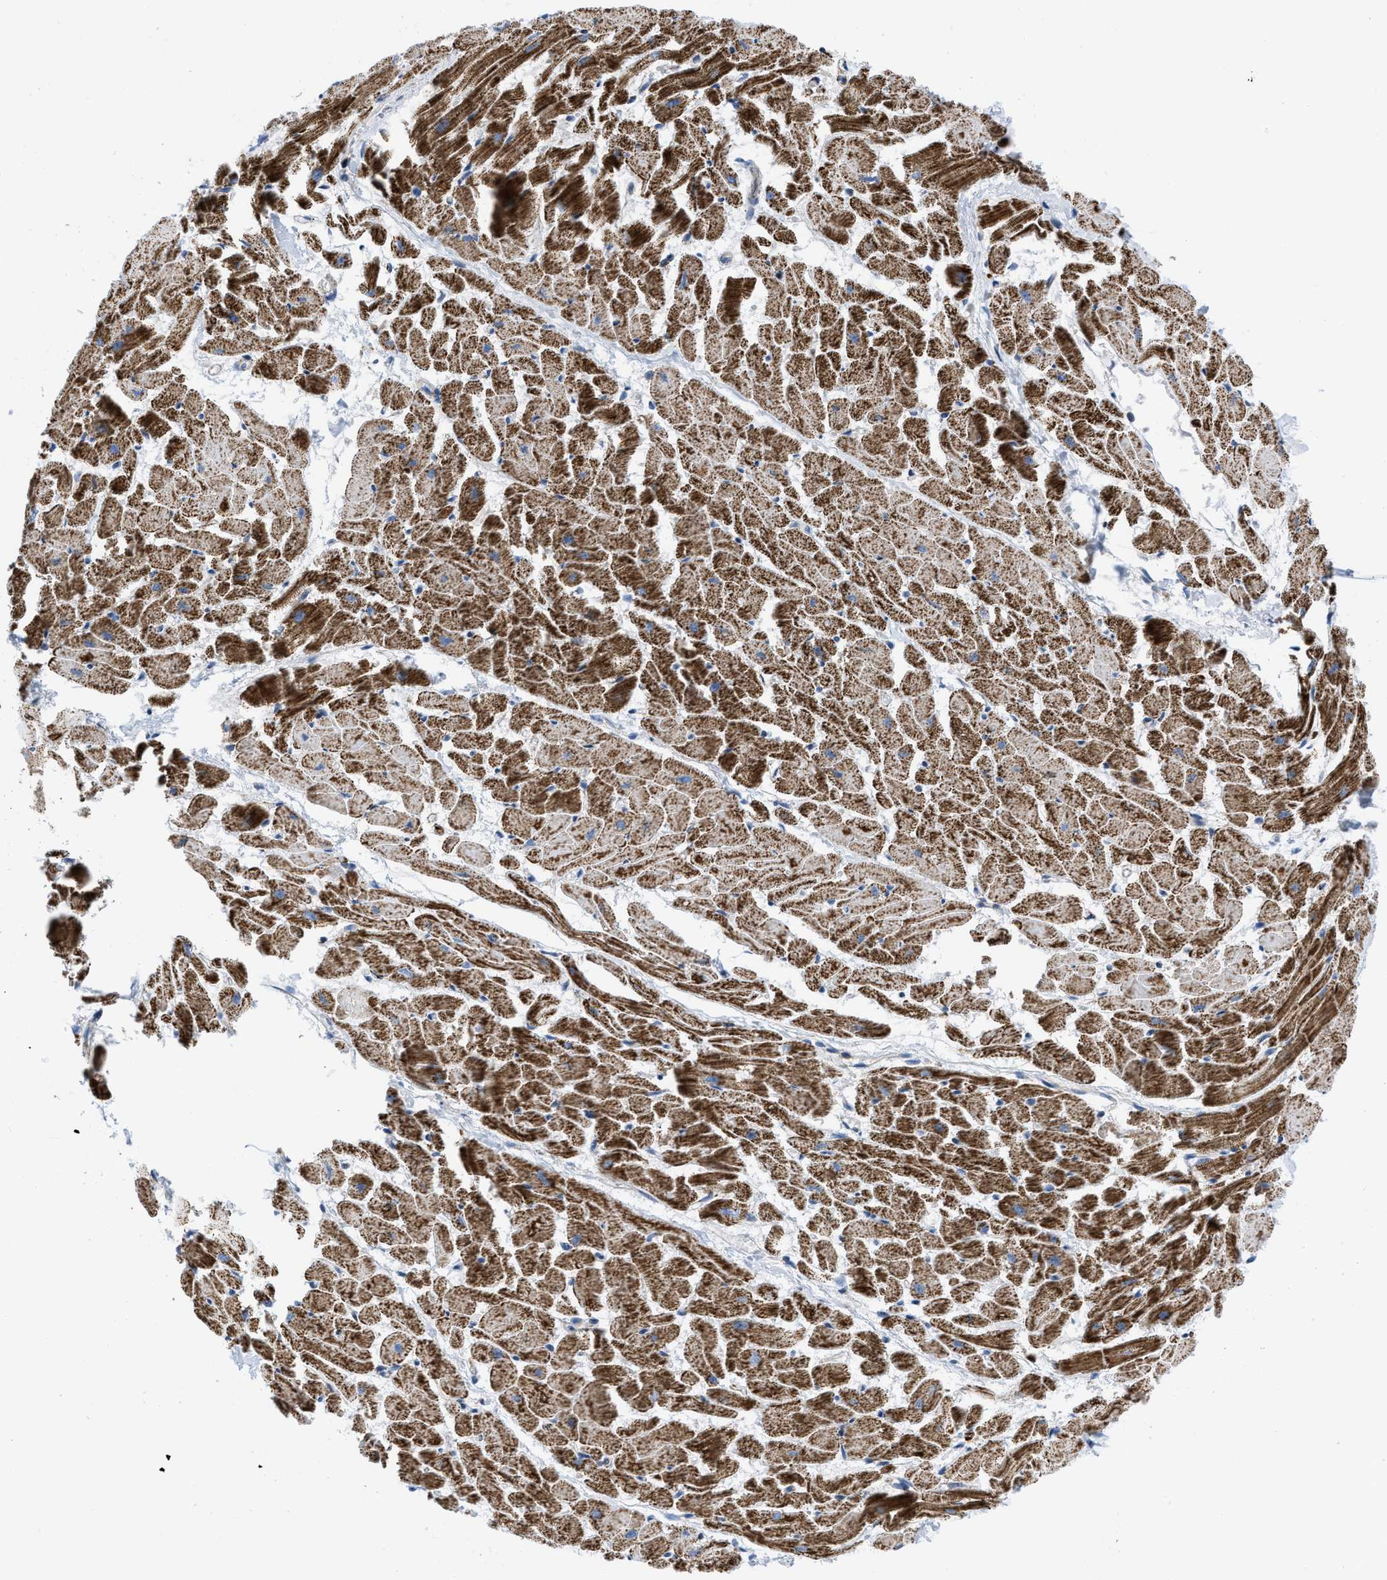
{"staining": {"intensity": "strong", "quantity": ">75%", "location": "cytoplasmic/membranous"}, "tissue": "heart muscle", "cell_type": "Cardiomyocytes", "image_type": "normal", "snomed": [{"axis": "morphology", "description": "Normal tissue, NOS"}, {"axis": "topography", "description": "Heart"}], "caption": "Protein analysis of unremarkable heart muscle reveals strong cytoplasmic/membranous expression in about >75% of cardiomyocytes. (DAB = brown stain, brightfield microscopy at high magnification).", "gene": "RBBP9", "patient": {"sex": "female", "age": 19}}